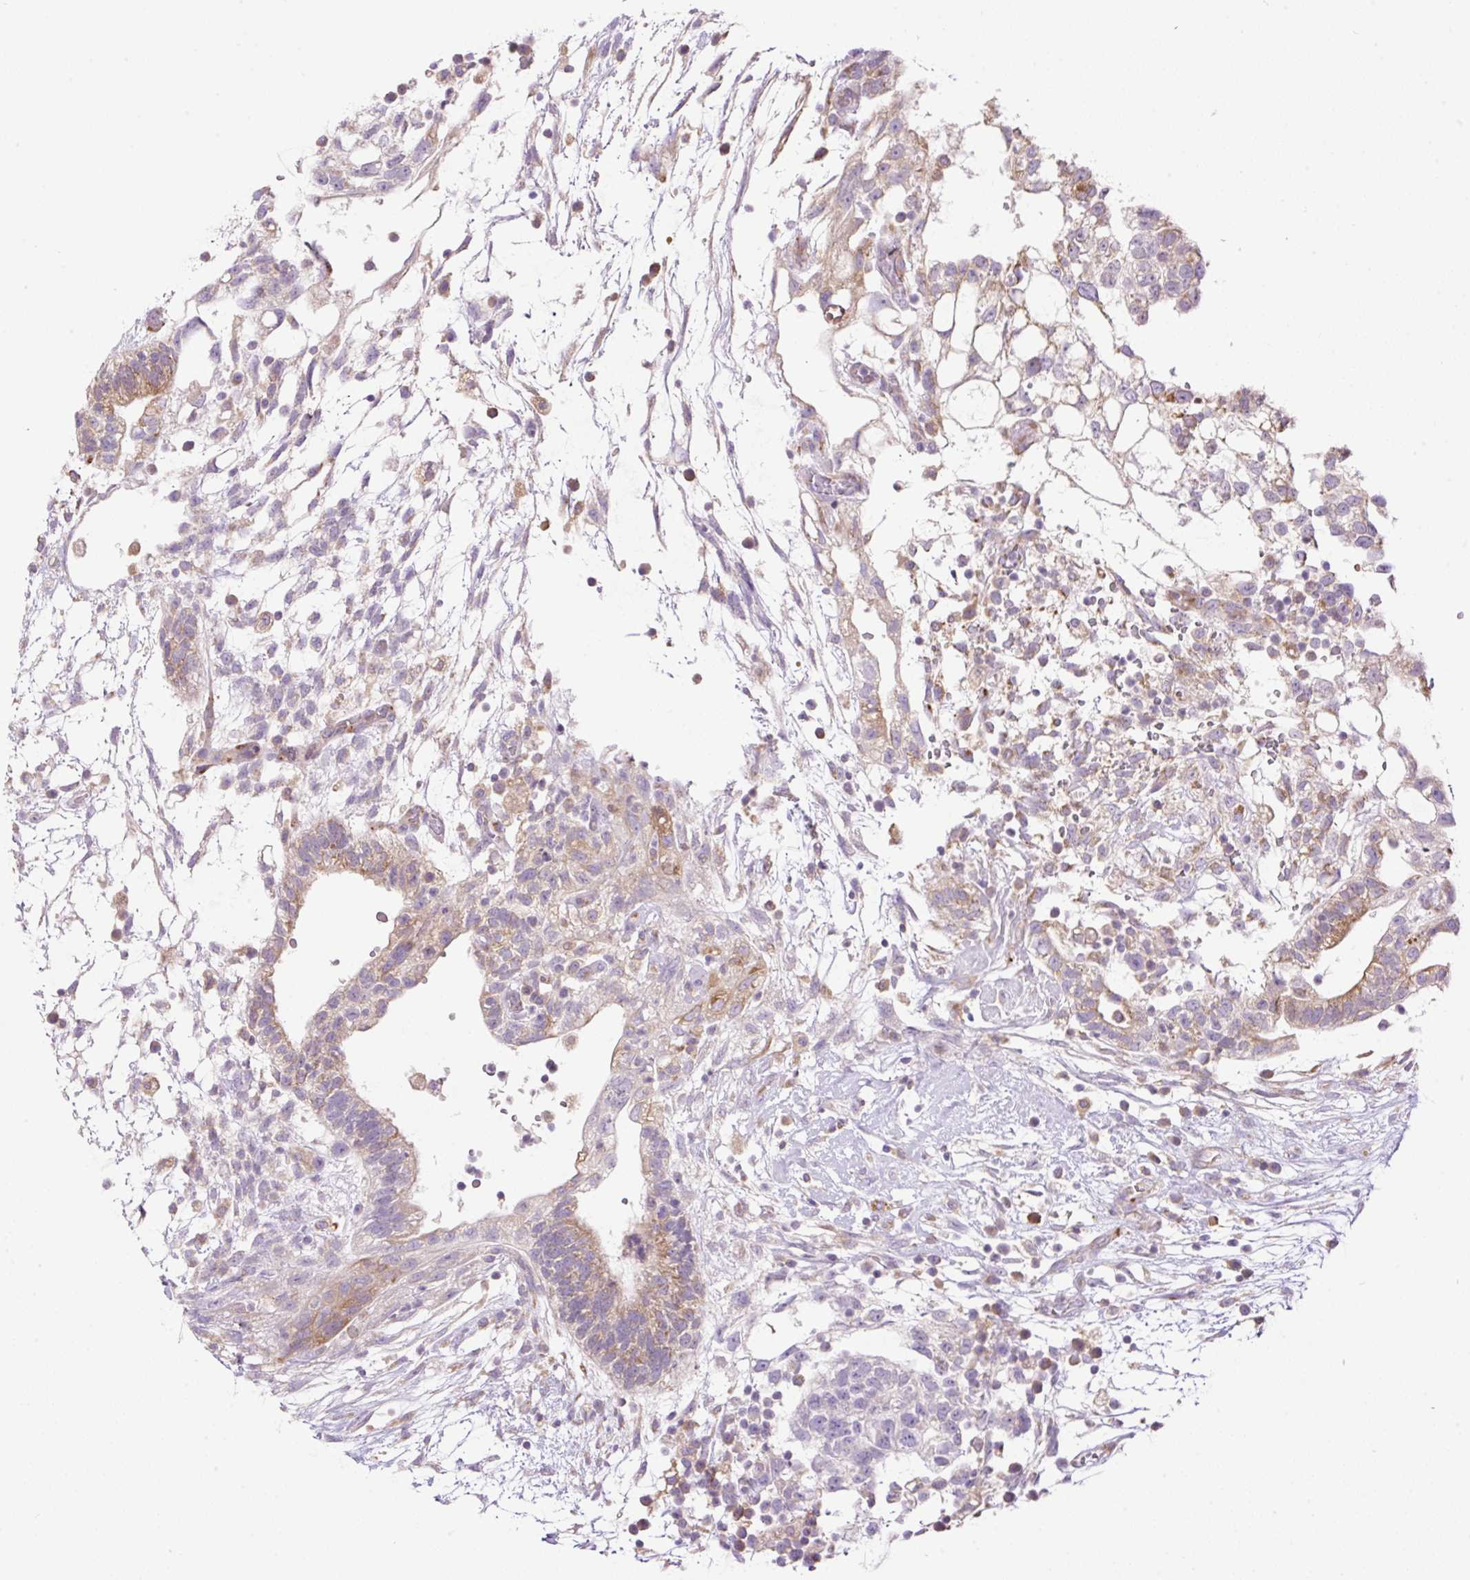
{"staining": {"intensity": "weak", "quantity": ">75%", "location": "cytoplasmic/membranous"}, "tissue": "testis cancer", "cell_type": "Tumor cells", "image_type": "cancer", "snomed": [{"axis": "morphology", "description": "Carcinoma, Embryonal, NOS"}, {"axis": "topography", "description": "Testis"}], "caption": "The immunohistochemical stain labels weak cytoplasmic/membranous positivity in tumor cells of testis cancer (embryonal carcinoma) tissue.", "gene": "POFUT1", "patient": {"sex": "male", "age": 32}}